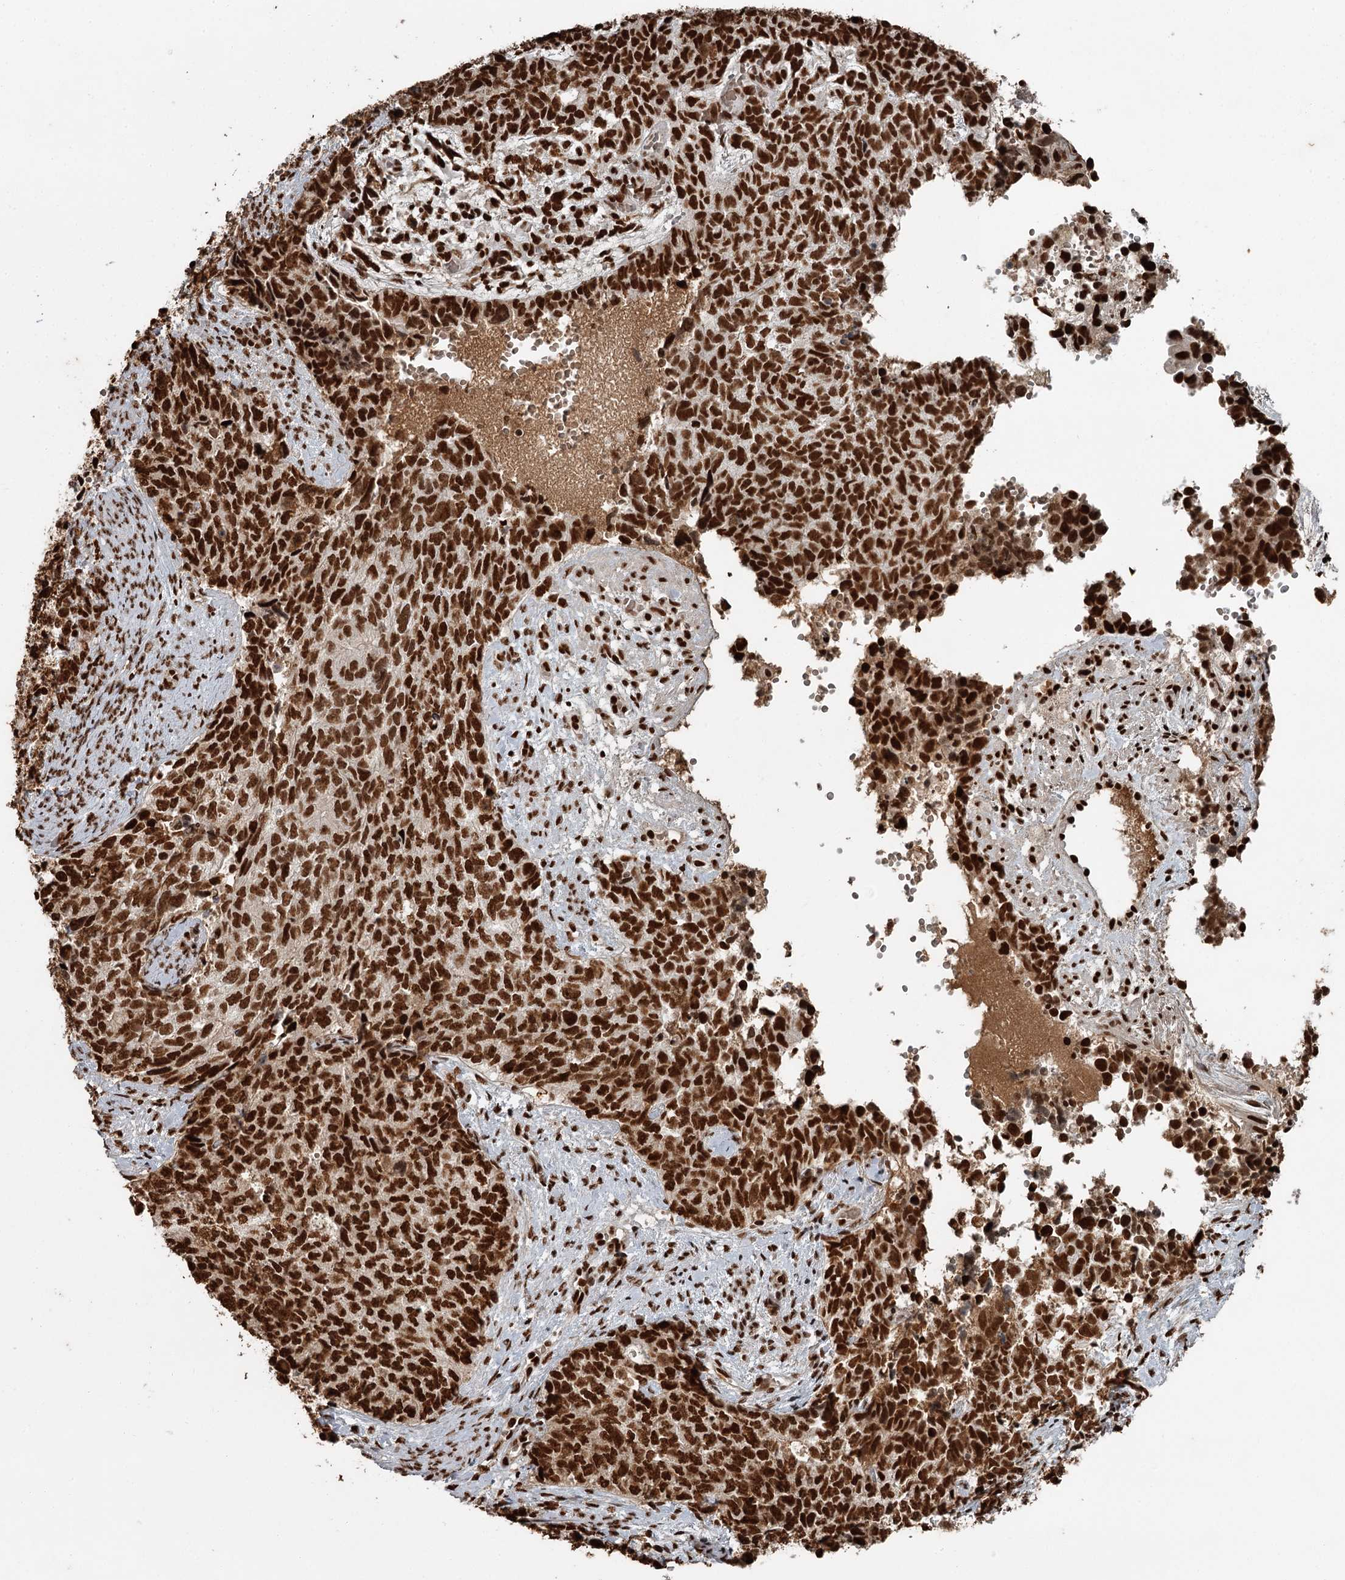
{"staining": {"intensity": "strong", "quantity": ">75%", "location": "nuclear"}, "tissue": "cervical cancer", "cell_type": "Tumor cells", "image_type": "cancer", "snomed": [{"axis": "morphology", "description": "Squamous cell carcinoma, NOS"}, {"axis": "topography", "description": "Cervix"}], "caption": "Immunohistochemical staining of squamous cell carcinoma (cervical) exhibits high levels of strong nuclear expression in about >75% of tumor cells.", "gene": "RBBP7", "patient": {"sex": "female", "age": 63}}